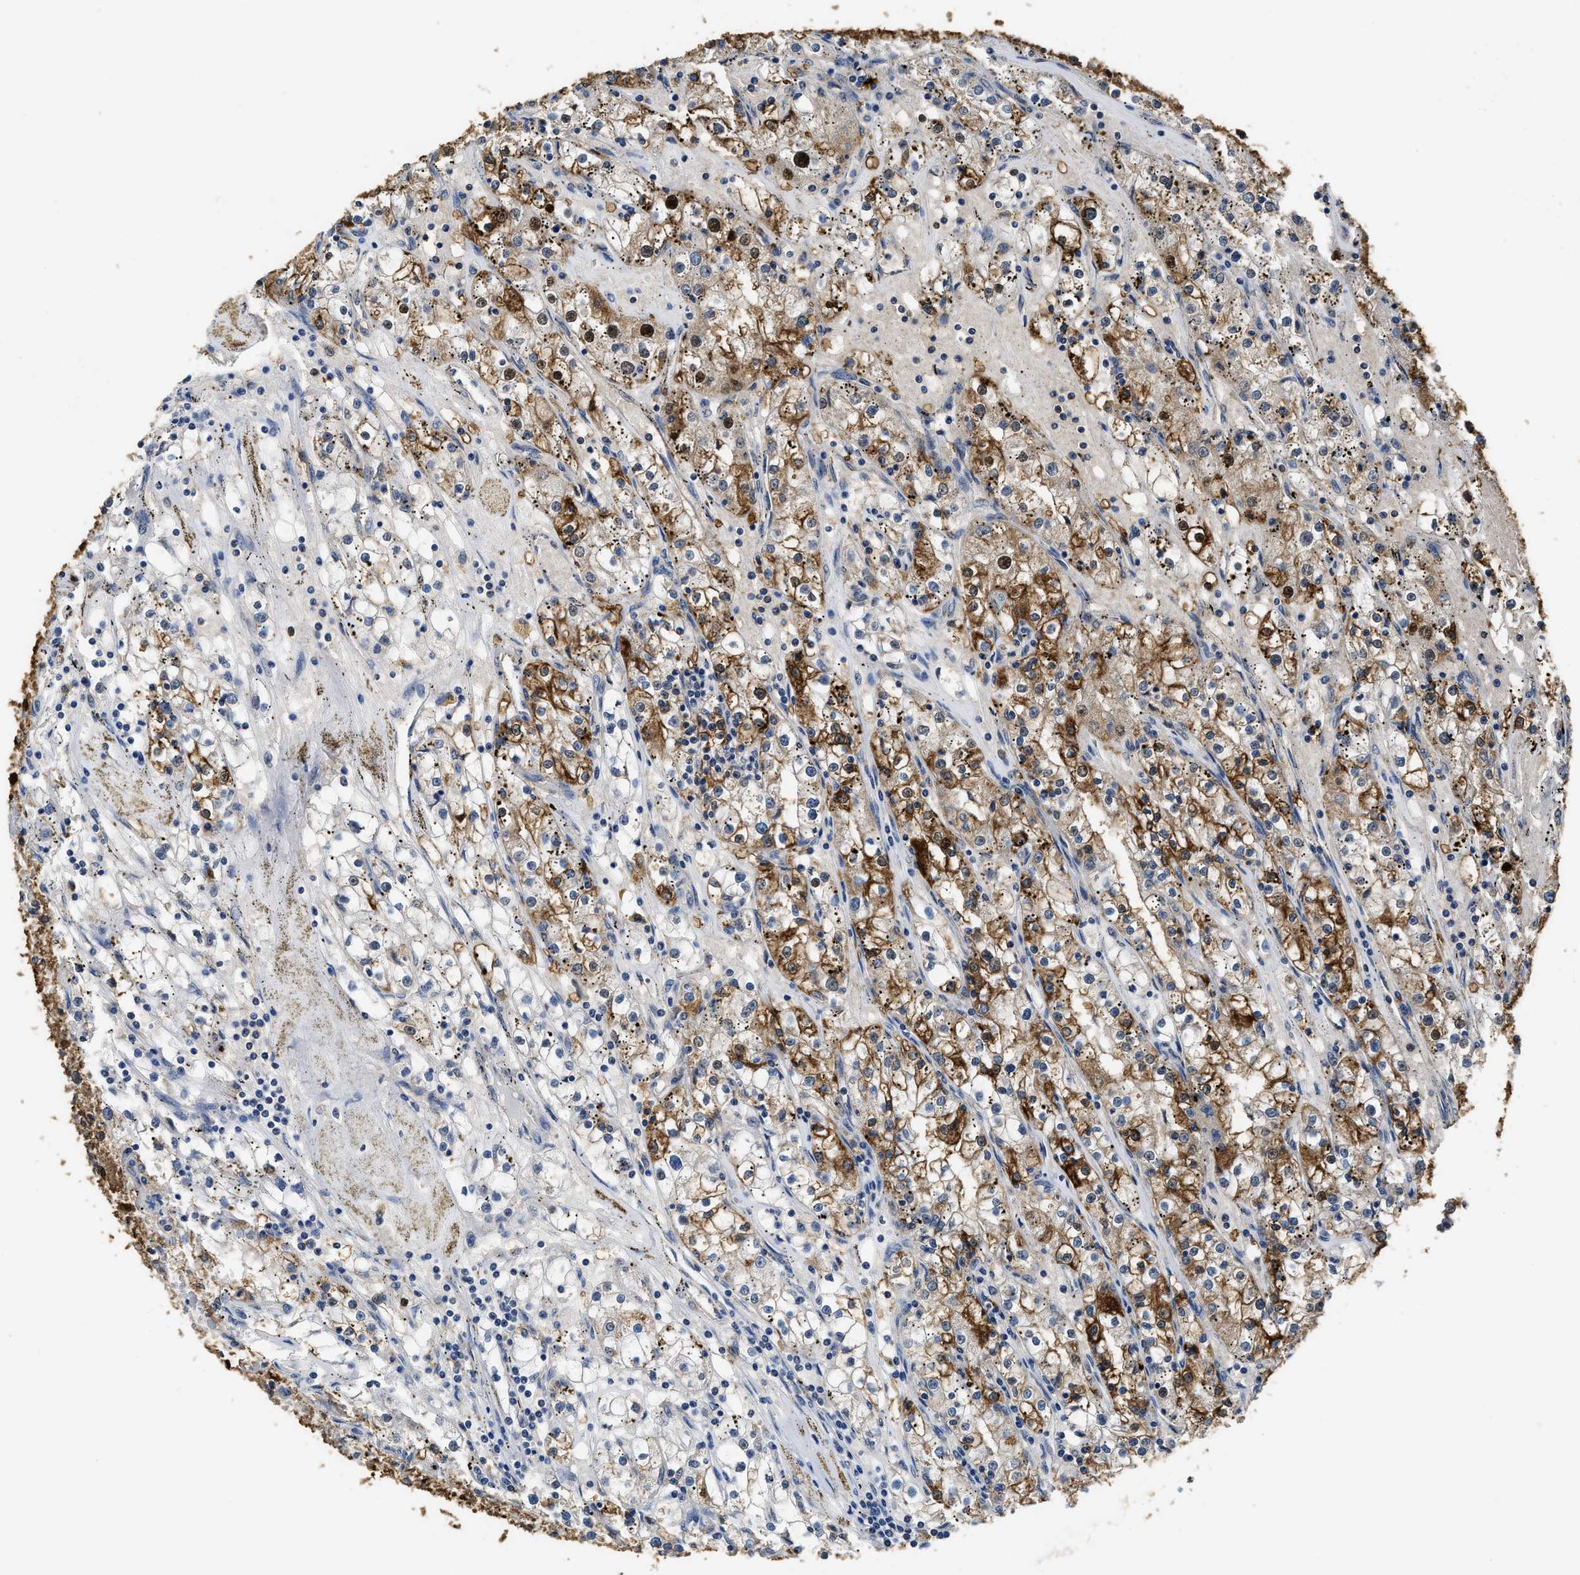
{"staining": {"intensity": "moderate", "quantity": ">75%", "location": "cytoplasmic/membranous"}, "tissue": "renal cancer", "cell_type": "Tumor cells", "image_type": "cancer", "snomed": [{"axis": "morphology", "description": "Adenocarcinoma, NOS"}, {"axis": "topography", "description": "Kidney"}], "caption": "Immunohistochemistry (IHC) photomicrograph of human renal adenocarcinoma stained for a protein (brown), which displays medium levels of moderate cytoplasmic/membranous expression in approximately >75% of tumor cells.", "gene": "CTNNA1", "patient": {"sex": "male", "age": 56}}